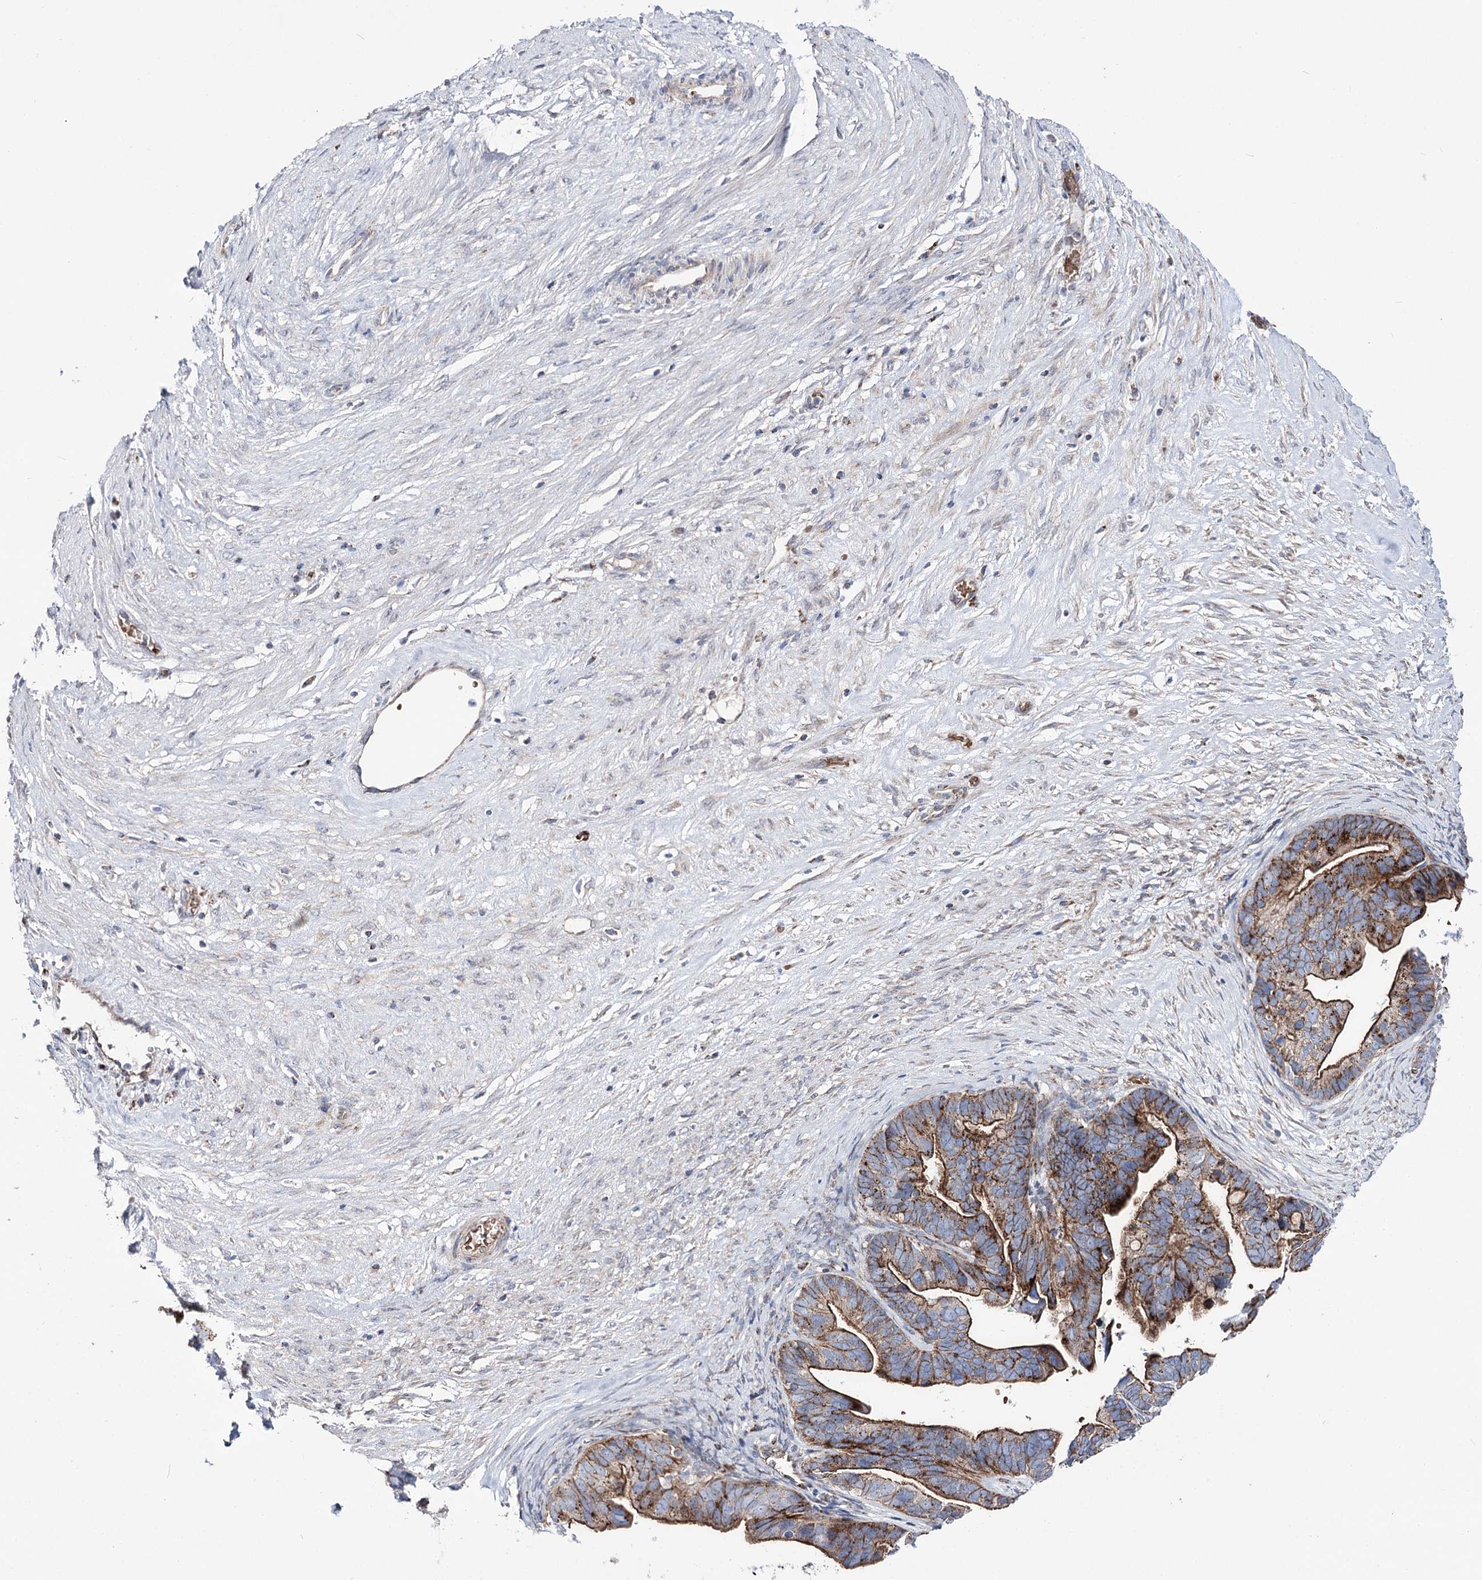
{"staining": {"intensity": "strong", "quantity": "25%-75%", "location": "cytoplasmic/membranous"}, "tissue": "ovarian cancer", "cell_type": "Tumor cells", "image_type": "cancer", "snomed": [{"axis": "morphology", "description": "Cystadenocarcinoma, serous, NOS"}, {"axis": "topography", "description": "Ovary"}], "caption": "High-magnification brightfield microscopy of serous cystadenocarcinoma (ovarian) stained with DAB (3,3'-diaminobenzidine) (brown) and counterstained with hematoxylin (blue). tumor cells exhibit strong cytoplasmic/membranous staining is present in approximately25%-75% of cells.", "gene": "OSBPL5", "patient": {"sex": "female", "age": 56}}